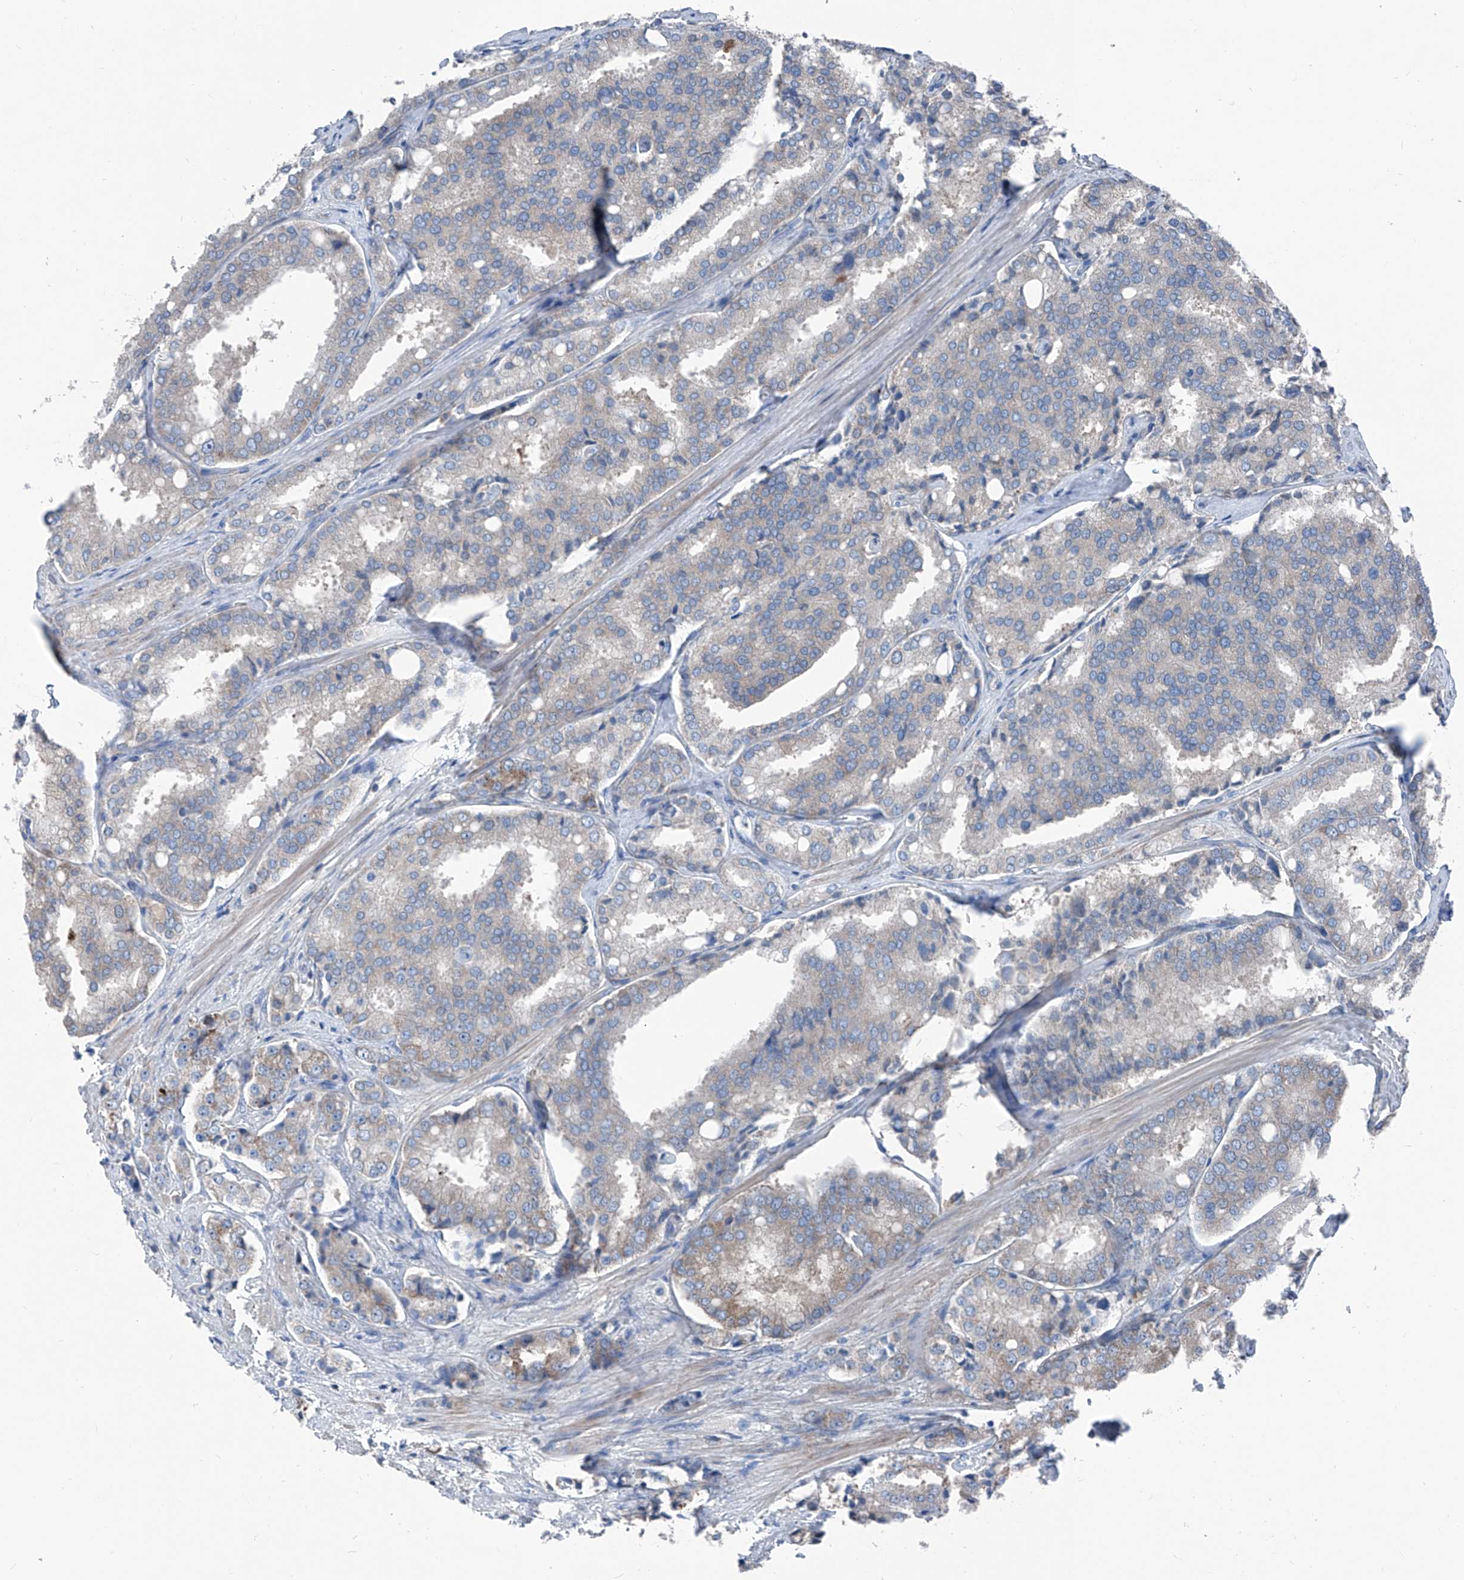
{"staining": {"intensity": "weak", "quantity": "<25%", "location": "cytoplasmic/membranous"}, "tissue": "prostate cancer", "cell_type": "Tumor cells", "image_type": "cancer", "snomed": [{"axis": "morphology", "description": "Adenocarcinoma, High grade"}, {"axis": "topography", "description": "Prostate"}], "caption": "Human prostate cancer (adenocarcinoma (high-grade)) stained for a protein using immunohistochemistry (IHC) shows no staining in tumor cells.", "gene": "GPAT3", "patient": {"sex": "male", "age": 50}}